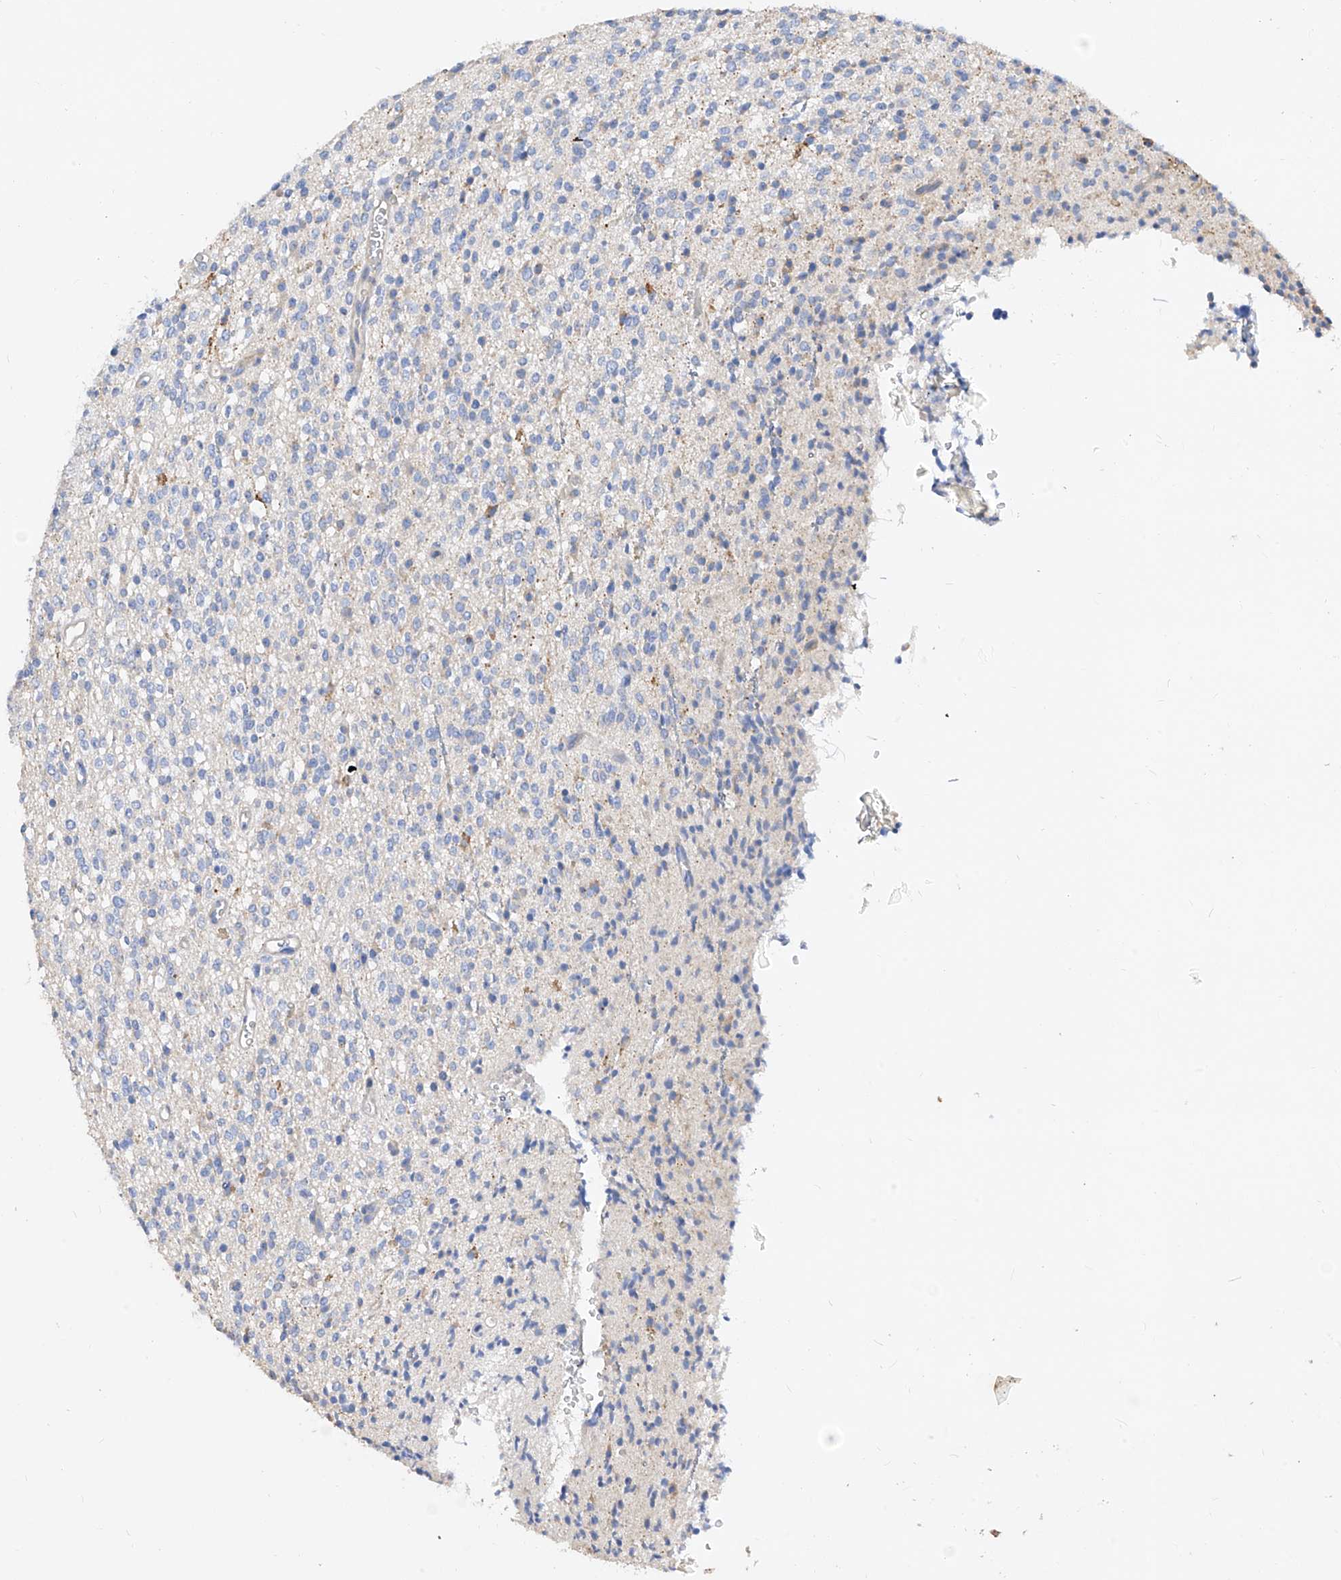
{"staining": {"intensity": "negative", "quantity": "none", "location": "none"}, "tissue": "glioma", "cell_type": "Tumor cells", "image_type": "cancer", "snomed": [{"axis": "morphology", "description": "Glioma, malignant, High grade"}, {"axis": "topography", "description": "Brain"}], "caption": "Image shows no protein positivity in tumor cells of malignant glioma (high-grade) tissue. Brightfield microscopy of immunohistochemistry stained with DAB (3,3'-diaminobenzidine) (brown) and hematoxylin (blue), captured at high magnification.", "gene": "SCGB2A1", "patient": {"sex": "male", "age": 34}}